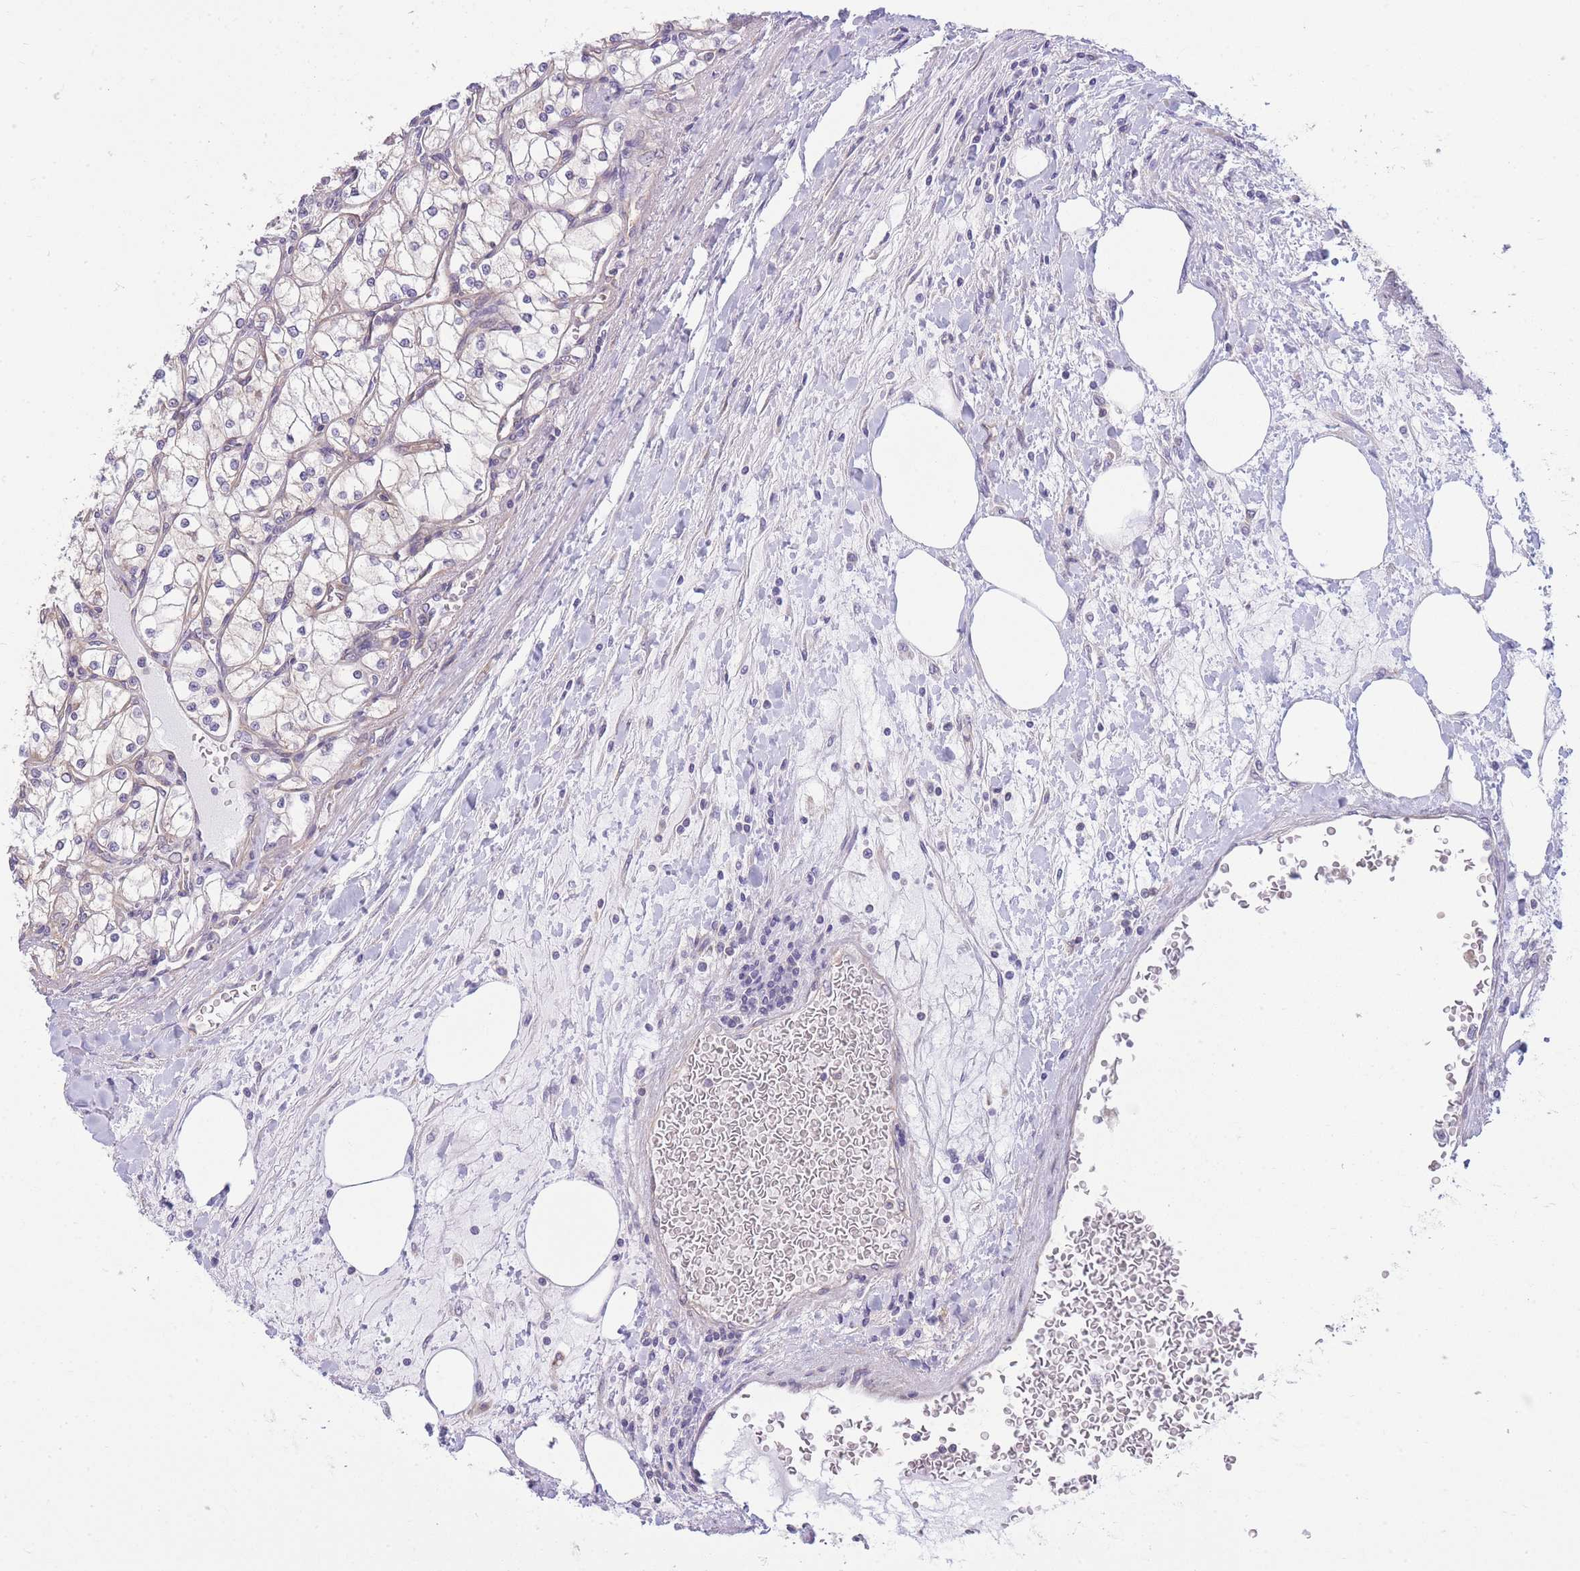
{"staining": {"intensity": "negative", "quantity": "none", "location": "none"}, "tissue": "renal cancer", "cell_type": "Tumor cells", "image_type": "cancer", "snomed": [{"axis": "morphology", "description": "Adenocarcinoma, NOS"}, {"axis": "topography", "description": "Kidney"}], "caption": "Immunohistochemistry image of neoplastic tissue: renal adenocarcinoma stained with DAB exhibits no significant protein staining in tumor cells.", "gene": "PFDN6", "patient": {"sex": "male", "age": 80}}